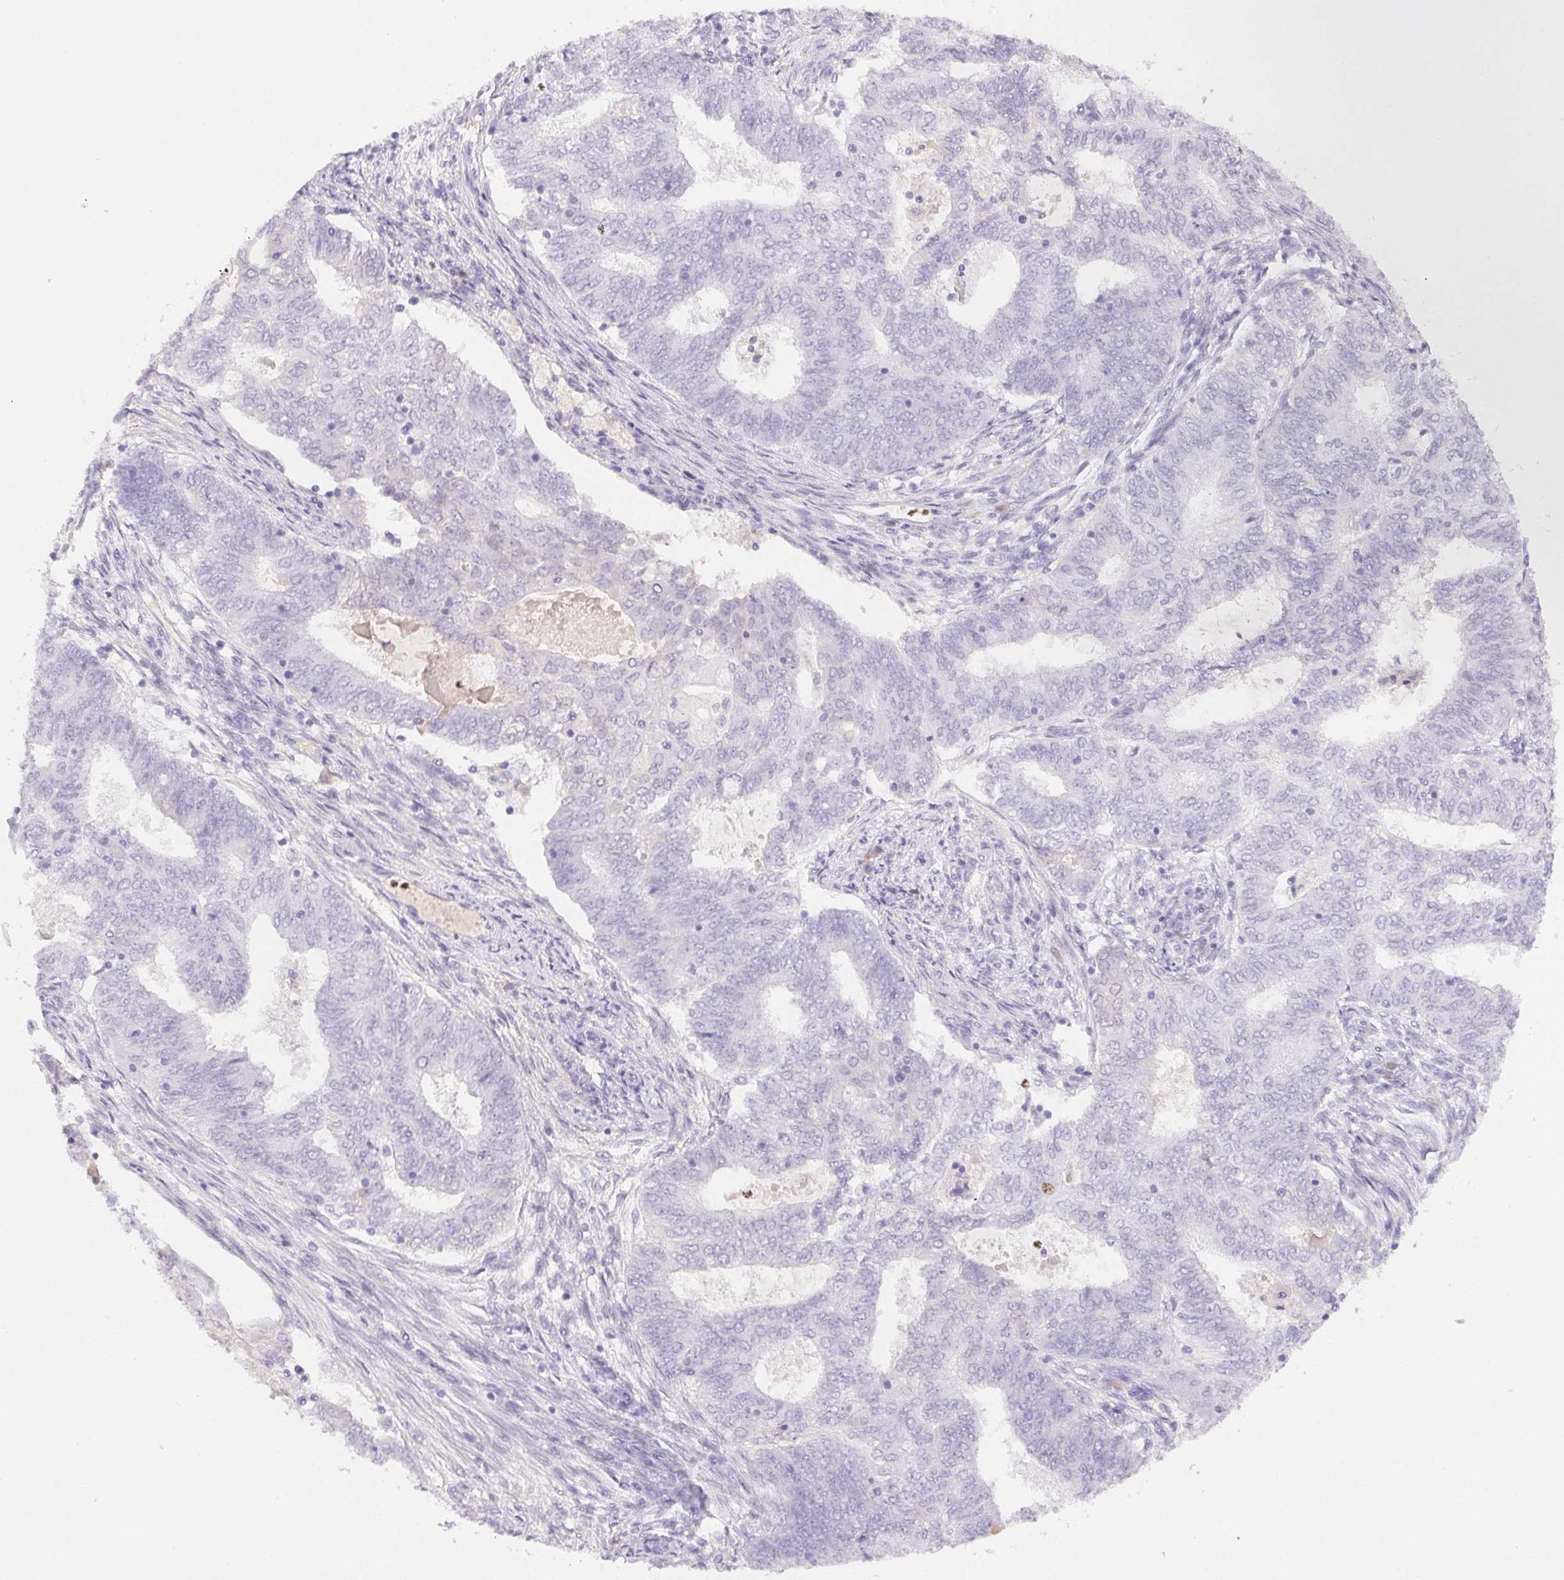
{"staining": {"intensity": "negative", "quantity": "none", "location": "none"}, "tissue": "endometrial cancer", "cell_type": "Tumor cells", "image_type": "cancer", "snomed": [{"axis": "morphology", "description": "Adenocarcinoma, NOS"}, {"axis": "topography", "description": "Endometrium"}], "caption": "High magnification brightfield microscopy of endometrial cancer (adenocarcinoma) stained with DAB (3,3'-diaminobenzidine) (brown) and counterstained with hematoxylin (blue): tumor cells show no significant positivity.", "gene": "PADI4", "patient": {"sex": "female", "age": 62}}